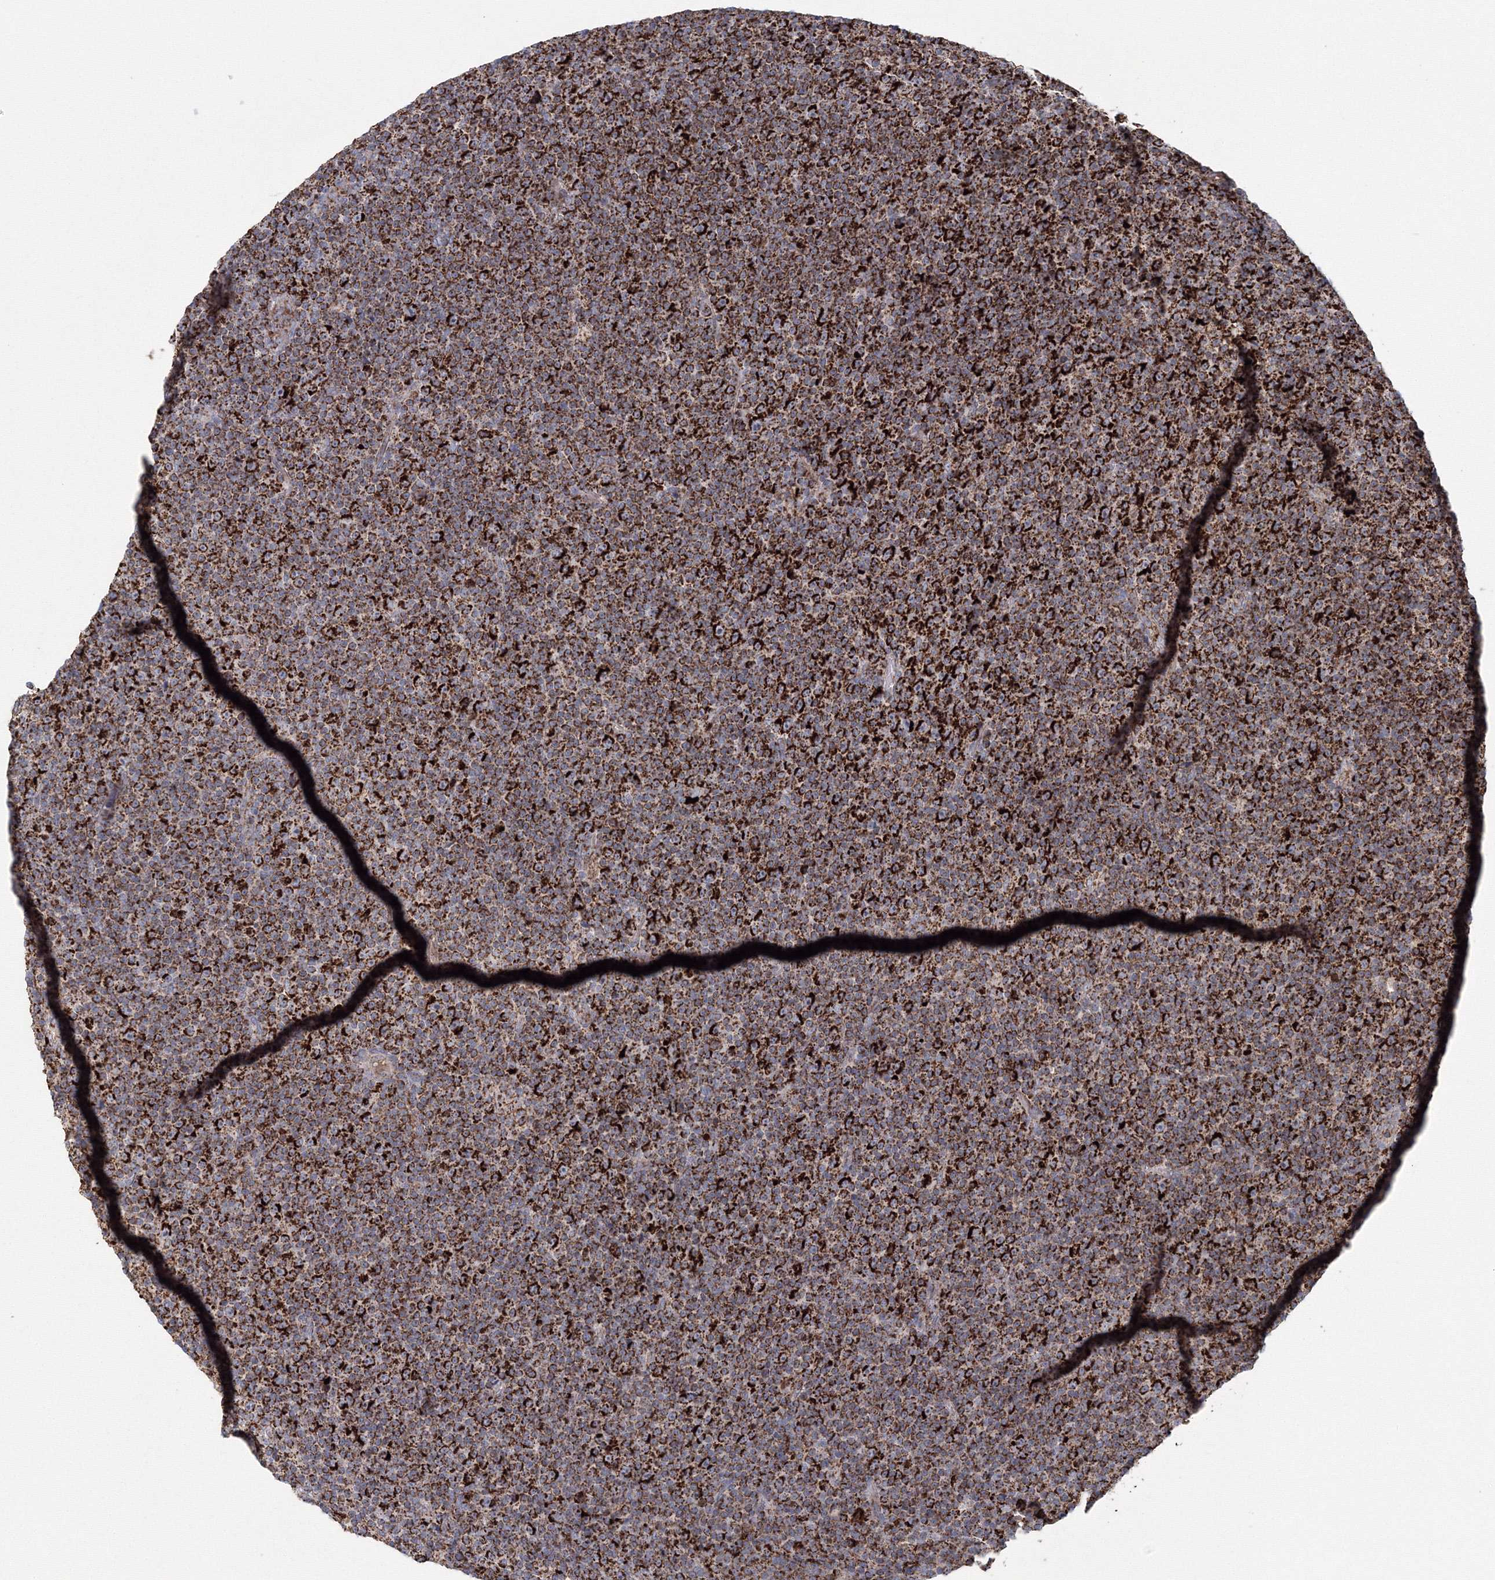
{"staining": {"intensity": "strong", "quantity": ">75%", "location": "cytoplasmic/membranous"}, "tissue": "lymphoma", "cell_type": "Tumor cells", "image_type": "cancer", "snomed": [{"axis": "morphology", "description": "Malignant lymphoma, non-Hodgkin's type, Low grade"}, {"axis": "topography", "description": "Lymph node"}], "caption": "Protein staining displays strong cytoplasmic/membranous positivity in approximately >75% of tumor cells in low-grade malignant lymphoma, non-Hodgkin's type. The protein of interest is shown in brown color, while the nuclei are stained blue.", "gene": "GRPEL1", "patient": {"sex": "female", "age": 67}}